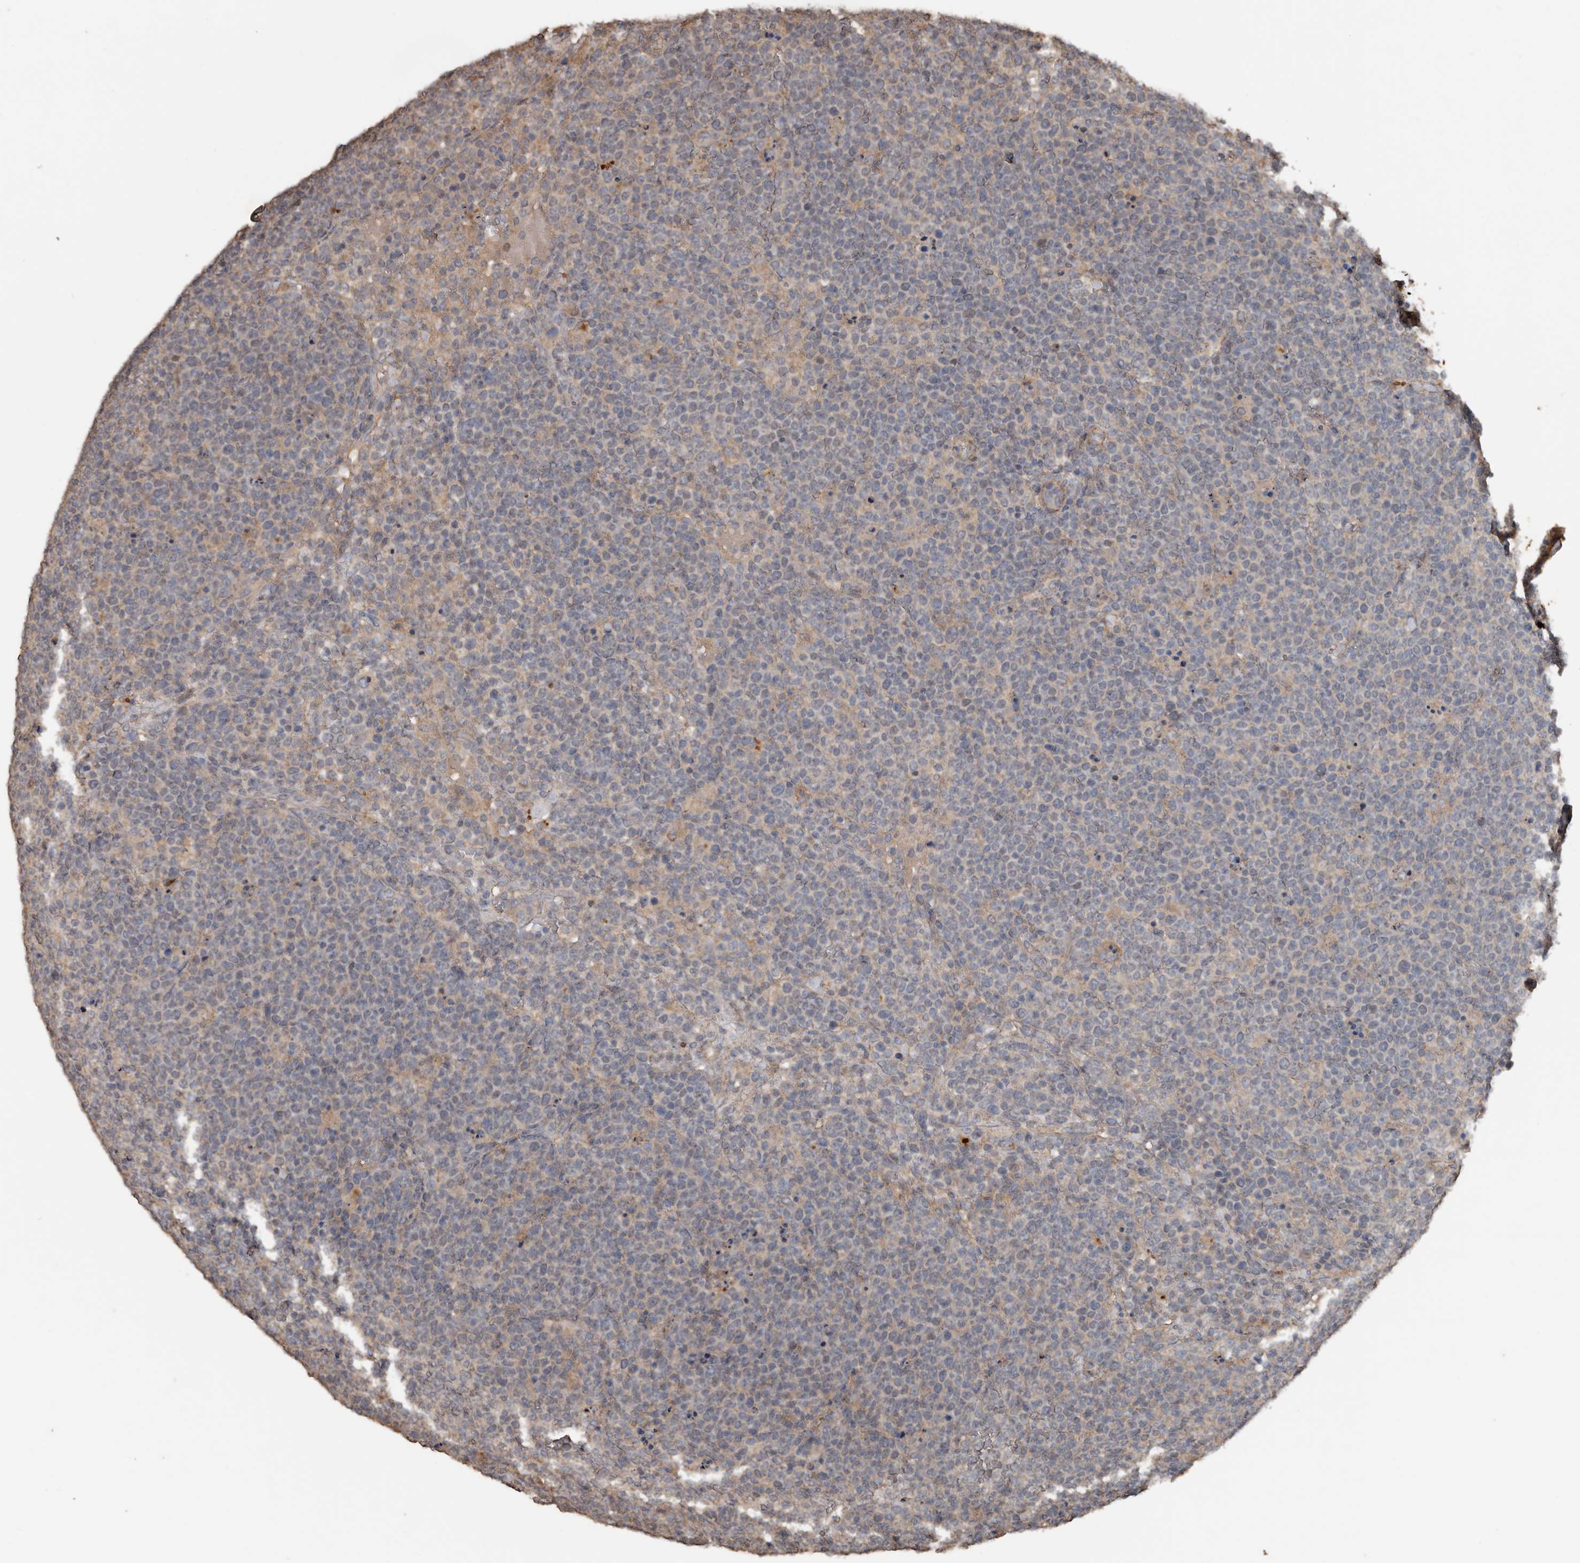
{"staining": {"intensity": "negative", "quantity": "none", "location": "none"}, "tissue": "lymphoma", "cell_type": "Tumor cells", "image_type": "cancer", "snomed": [{"axis": "morphology", "description": "Malignant lymphoma, non-Hodgkin's type, High grade"}, {"axis": "topography", "description": "Lymph node"}], "caption": "Immunohistochemistry (IHC) of lymphoma demonstrates no positivity in tumor cells.", "gene": "HYAL4", "patient": {"sex": "male", "age": 61}}